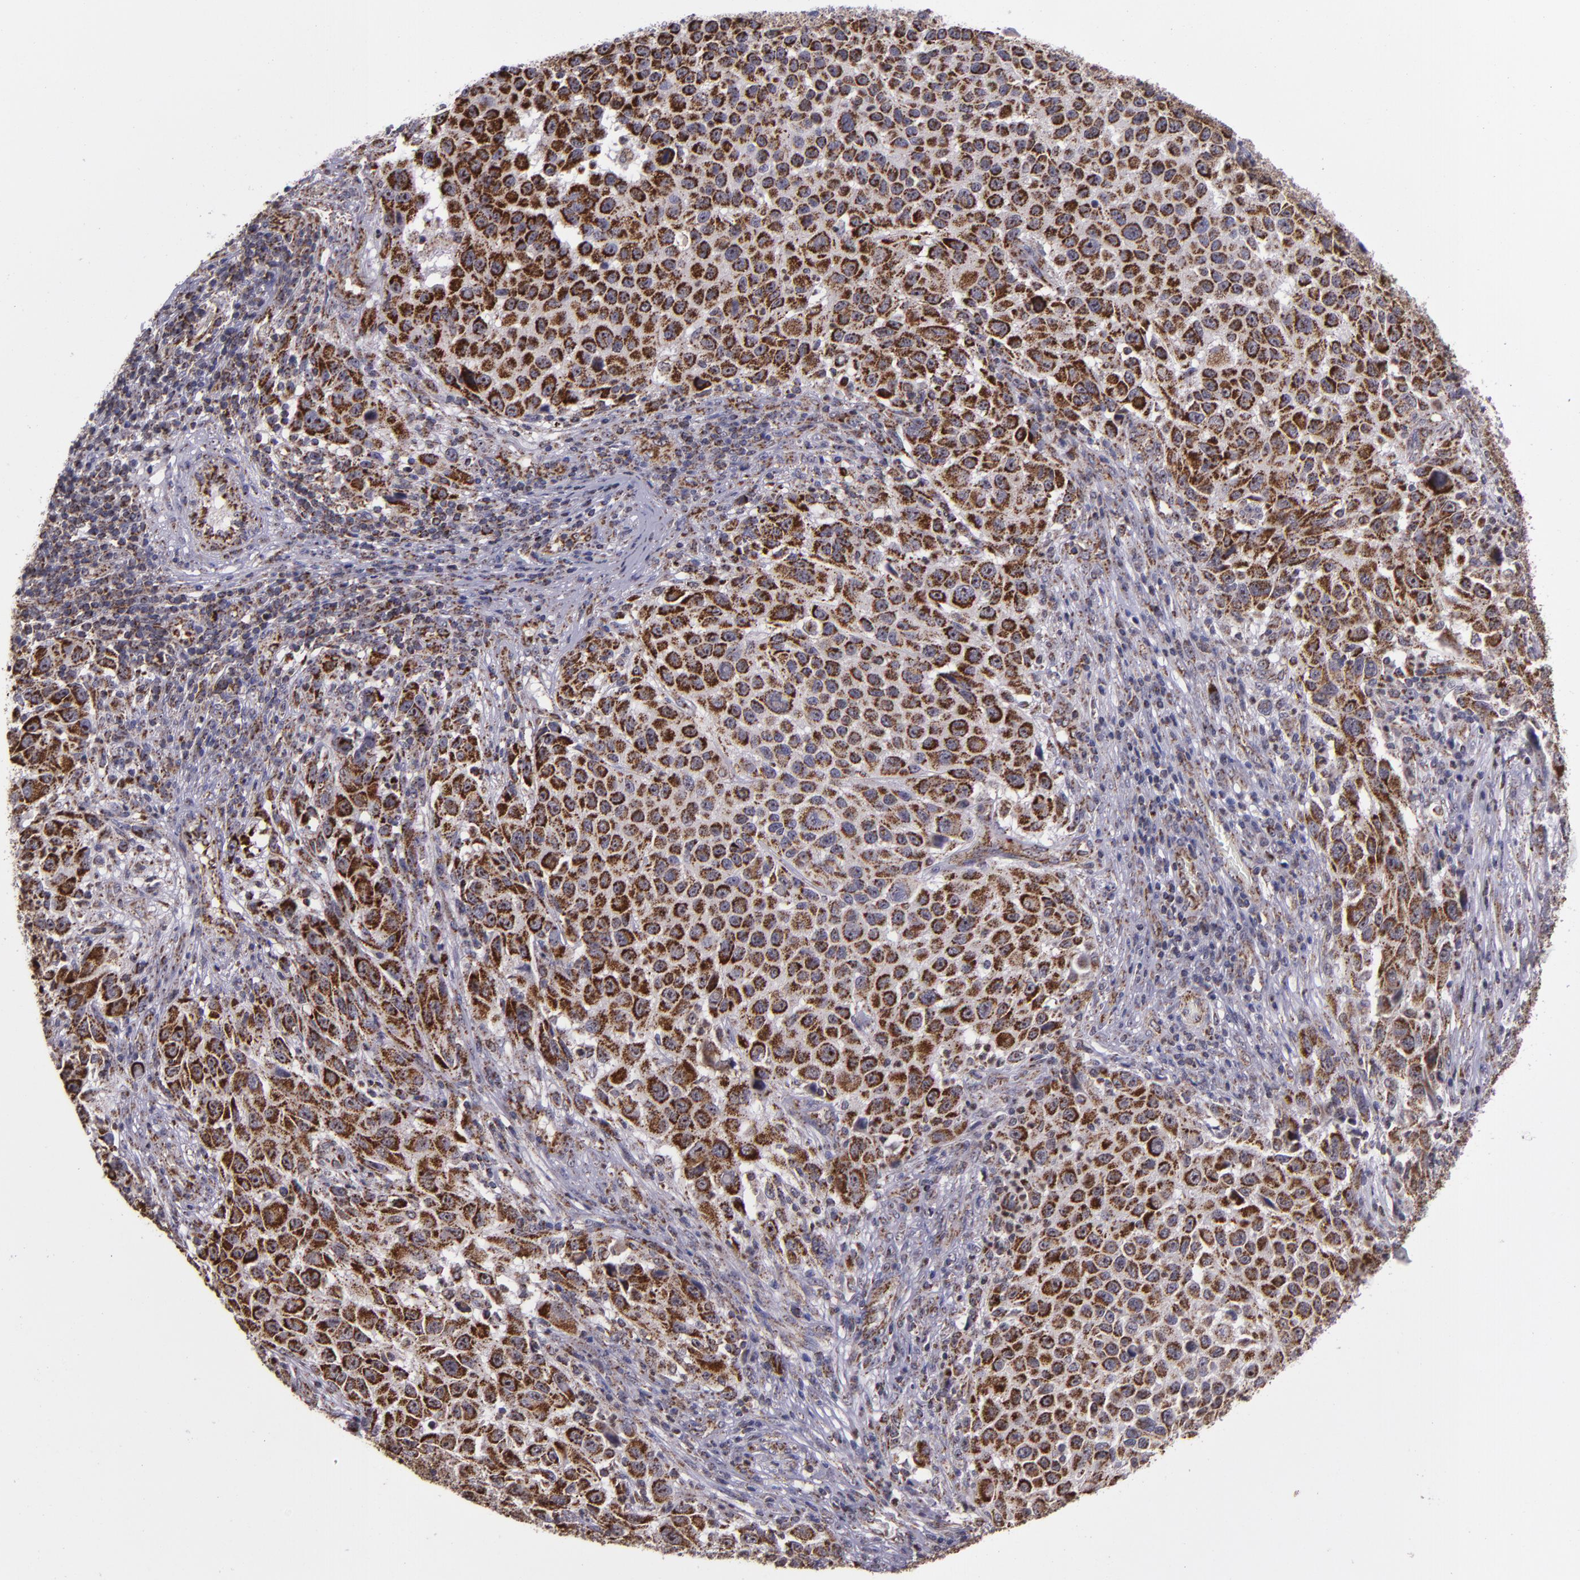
{"staining": {"intensity": "moderate", "quantity": ">75%", "location": "cytoplasmic/membranous"}, "tissue": "melanoma", "cell_type": "Tumor cells", "image_type": "cancer", "snomed": [{"axis": "morphology", "description": "Malignant melanoma, Metastatic site"}, {"axis": "topography", "description": "Lymph node"}], "caption": "Malignant melanoma (metastatic site) tissue displays moderate cytoplasmic/membranous expression in approximately >75% of tumor cells, visualized by immunohistochemistry.", "gene": "LONP1", "patient": {"sex": "male", "age": 61}}